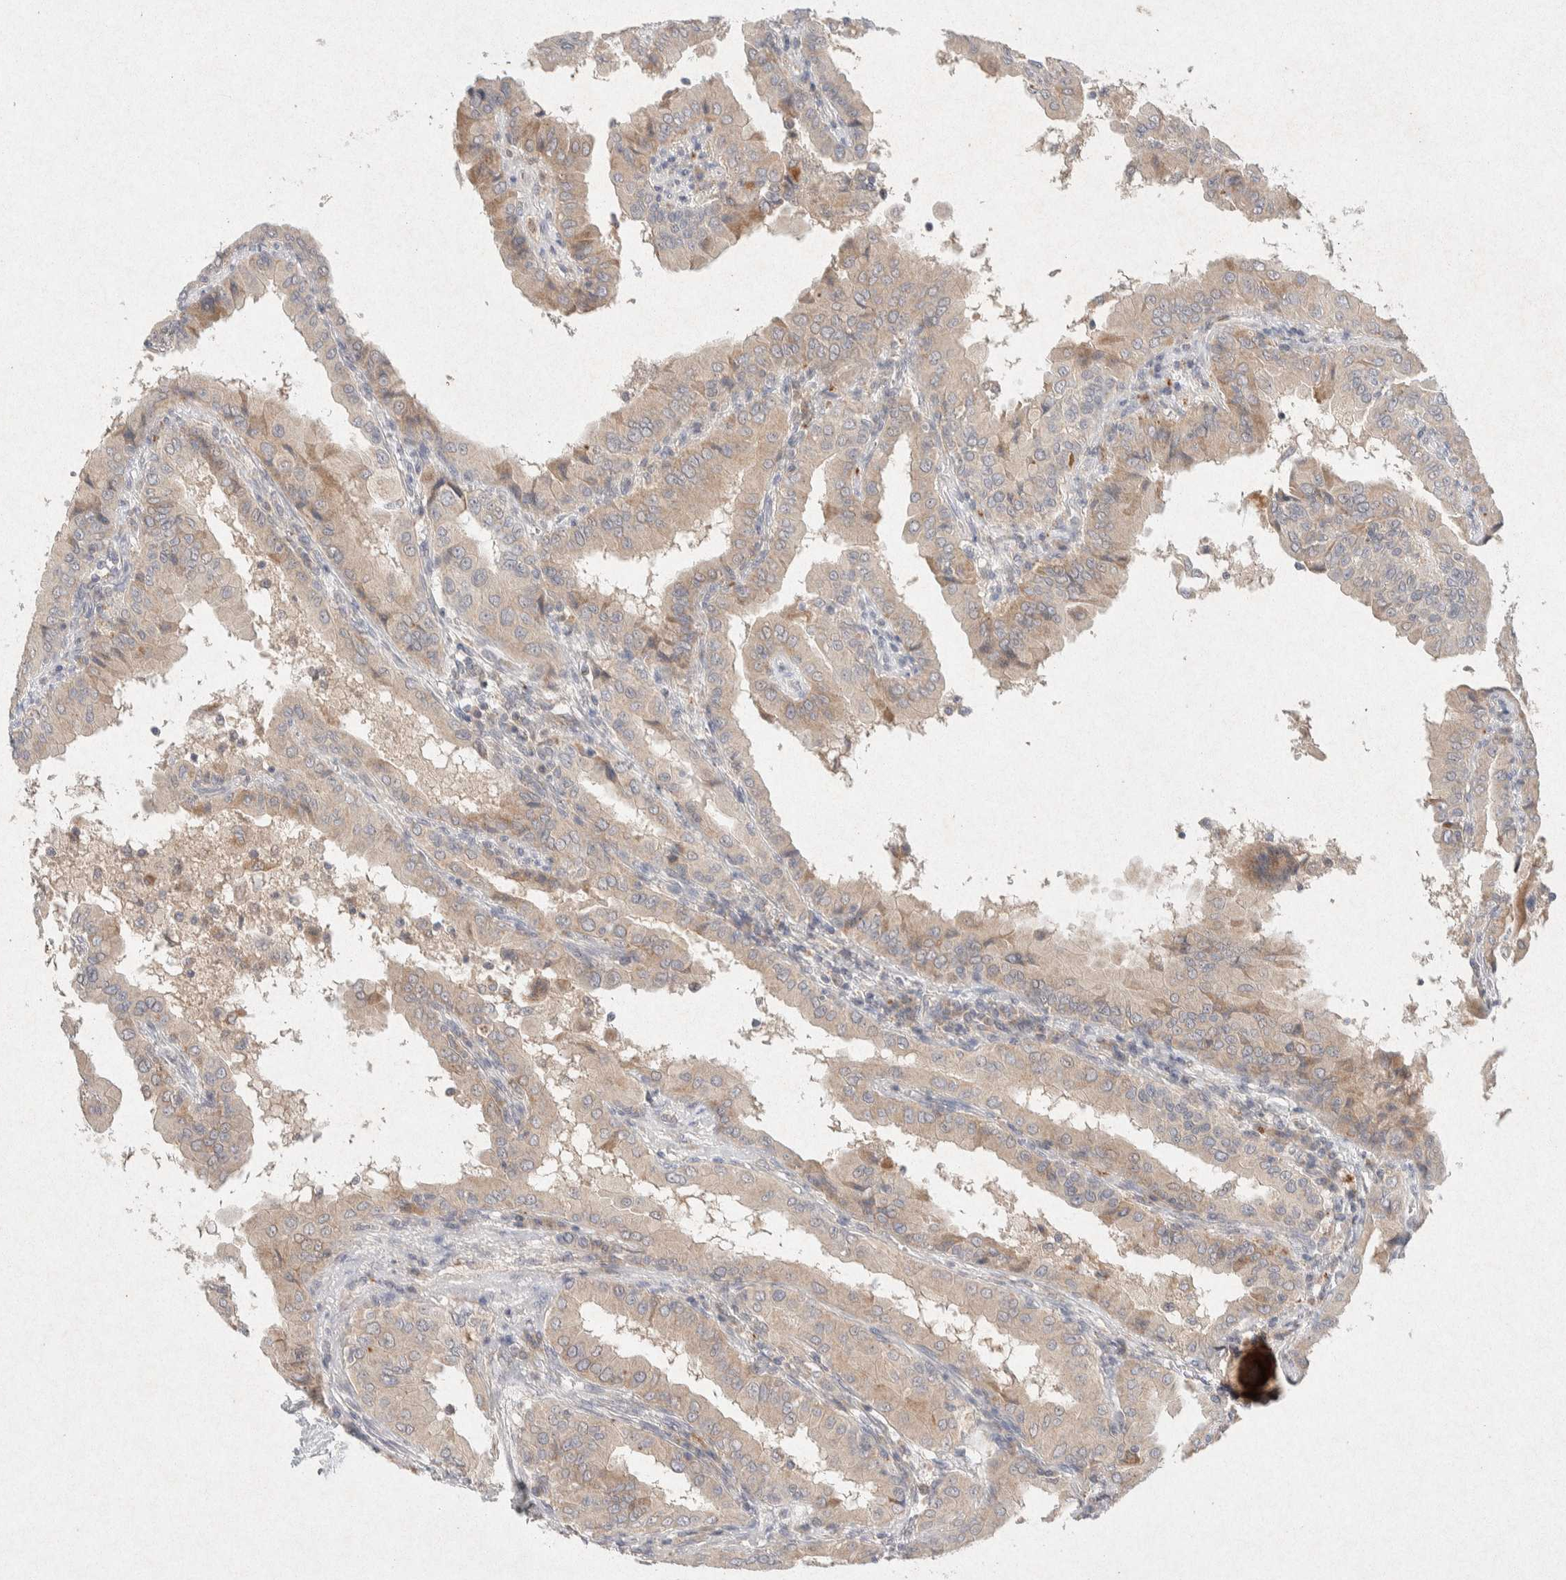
{"staining": {"intensity": "weak", "quantity": ">75%", "location": "cytoplasmic/membranous"}, "tissue": "thyroid cancer", "cell_type": "Tumor cells", "image_type": "cancer", "snomed": [{"axis": "morphology", "description": "Papillary adenocarcinoma, NOS"}, {"axis": "topography", "description": "Thyroid gland"}], "caption": "Immunohistochemical staining of thyroid cancer (papillary adenocarcinoma) reveals low levels of weak cytoplasmic/membranous protein staining in about >75% of tumor cells.", "gene": "GNAI1", "patient": {"sex": "male", "age": 33}}